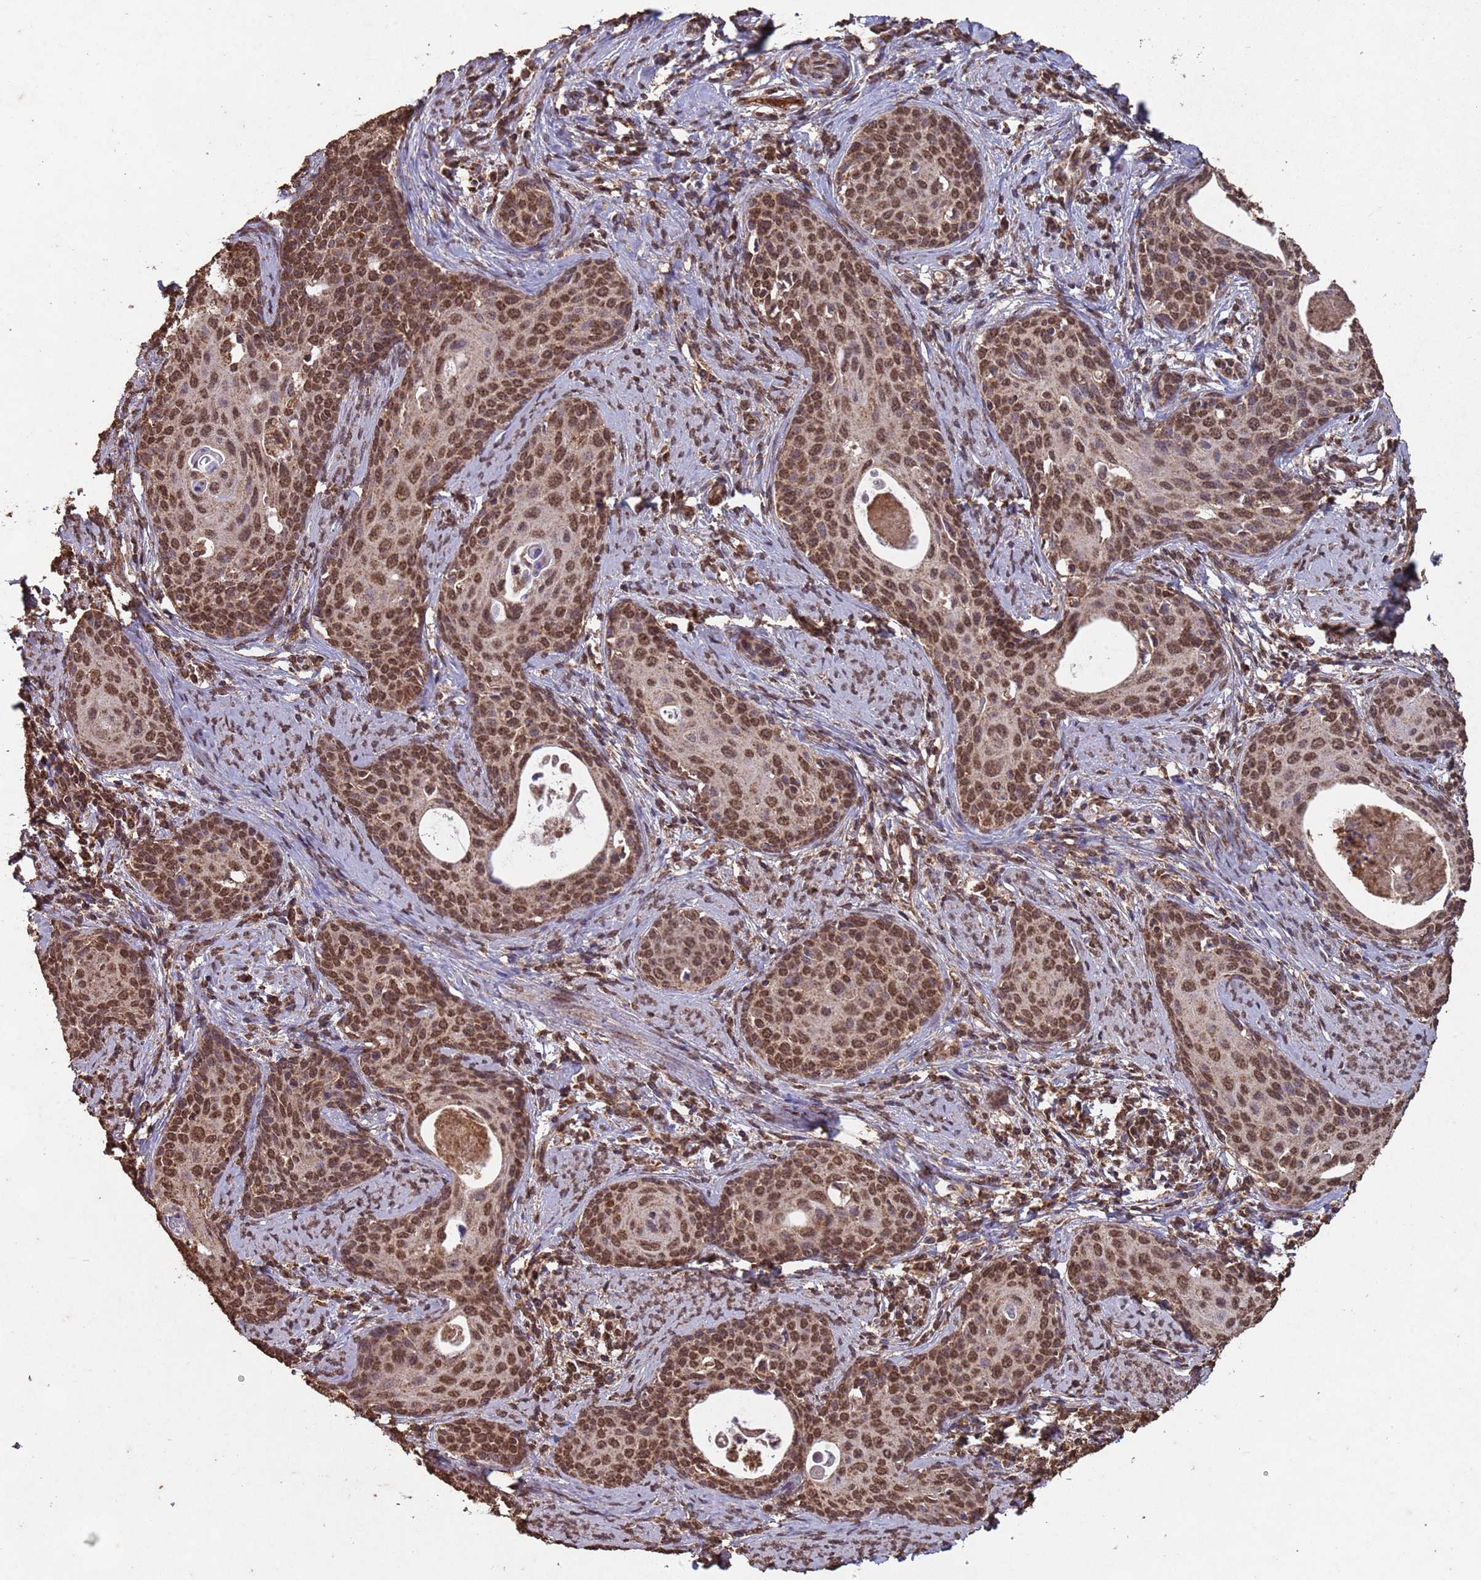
{"staining": {"intensity": "moderate", "quantity": ">75%", "location": "nuclear"}, "tissue": "cervical cancer", "cell_type": "Tumor cells", "image_type": "cancer", "snomed": [{"axis": "morphology", "description": "Squamous cell carcinoma, NOS"}, {"axis": "topography", "description": "Cervix"}], "caption": "Moderate nuclear expression is identified in approximately >75% of tumor cells in cervical cancer (squamous cell carcinoma).", "gene": "HDAC10", "patient": {"sex": "female", "age": 46}}